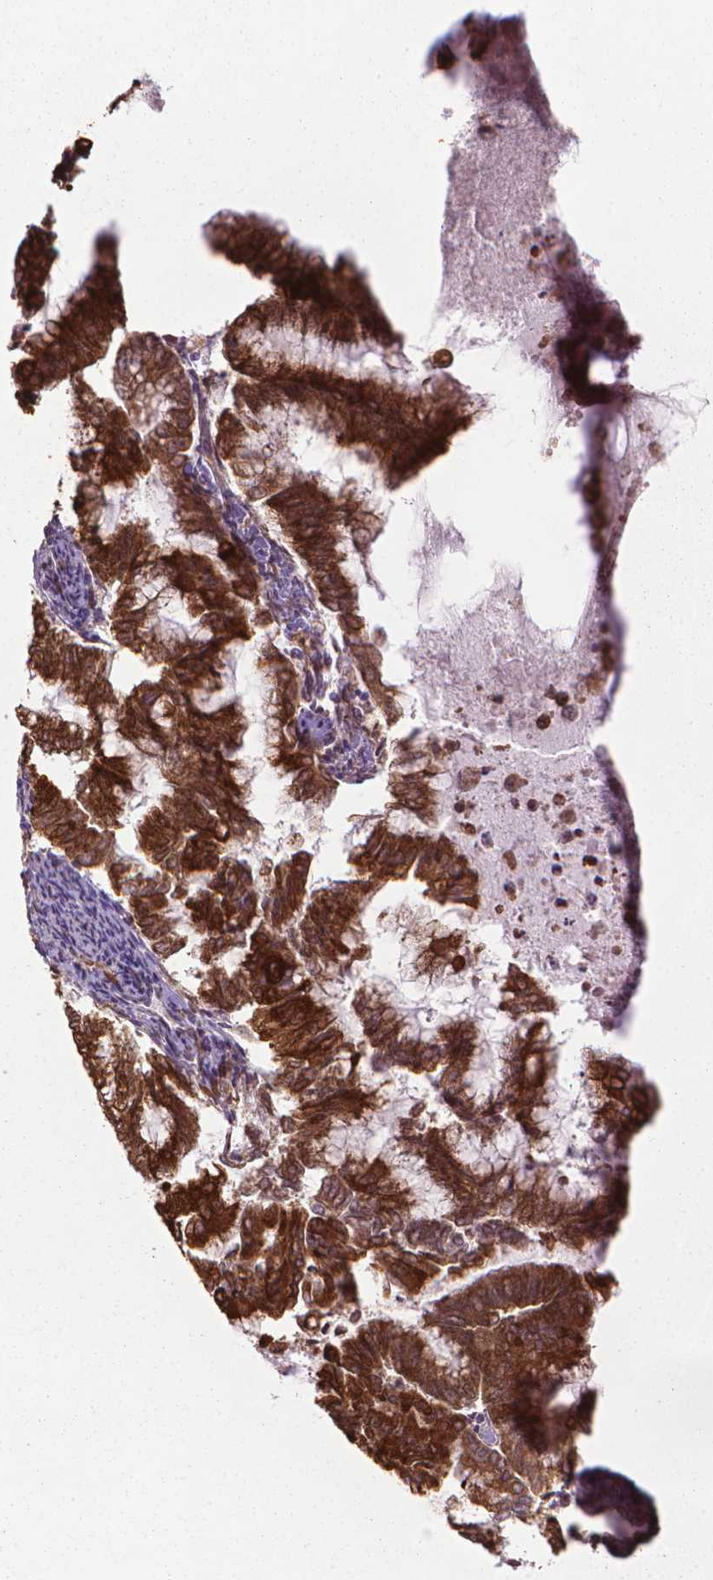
{"staining": {"intensity": "strong", "quantity": ">75%", "location": "cytoplasmic/membranous"}, "tissue": "endometrial cancer", "cell_type": "Tumor cells", "image_type": "cancer", "snomed": [{"axis": "morphology", "description": "Adenocarcinoma, NOS"}, {"axis": "topography", "description": "Endometrium"}], "caption": "A high amount of strong cytoplasmic/membranous positivity is identified in approximately >75% of tumor cells in adenocarcinoma (endometrial) tissue.", "gene": "GAS1", "patient": {"sex": "female", "age": 79}}